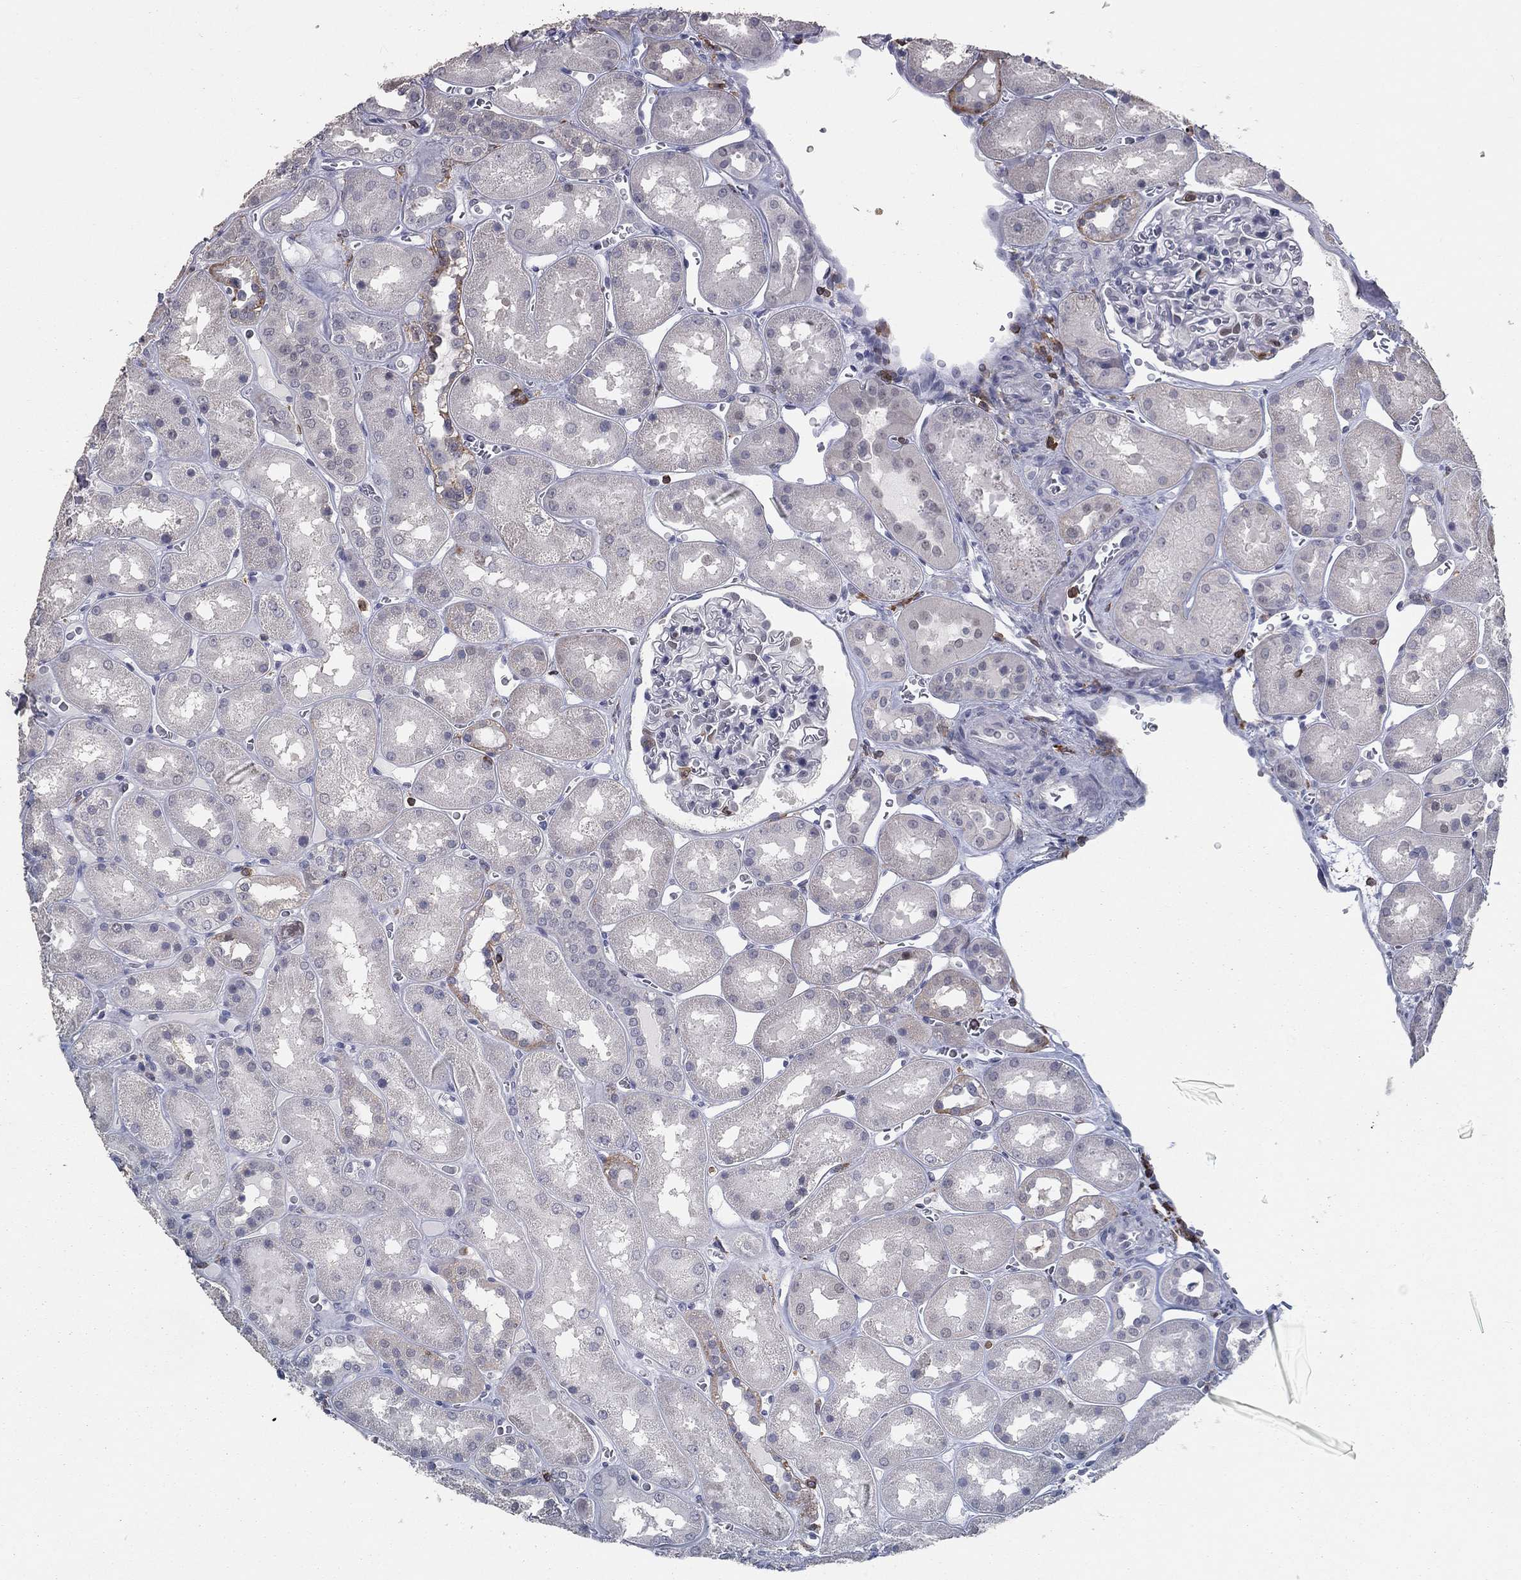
{"staining": {"intensity": "negative", "quantity": "none", "location": "none"}, "tissue": "kidney", "cell_type": "Cells in glomeruli", "image_type": "normal", "snomed": [{"axis": "morphology", "description": "Normal tissue, NOS"}, {"axis": "topography", "description": "Kidney"}], "caption": "Immunohistochemistry (IHC) of unremarkable human kidney reveals no expression in cells in glomeruli. (Brightfield microscopy of DAB IHC at high magnification).", "gene": "PSTPIP1", "patient": {"sex": "male", "age": 73}}